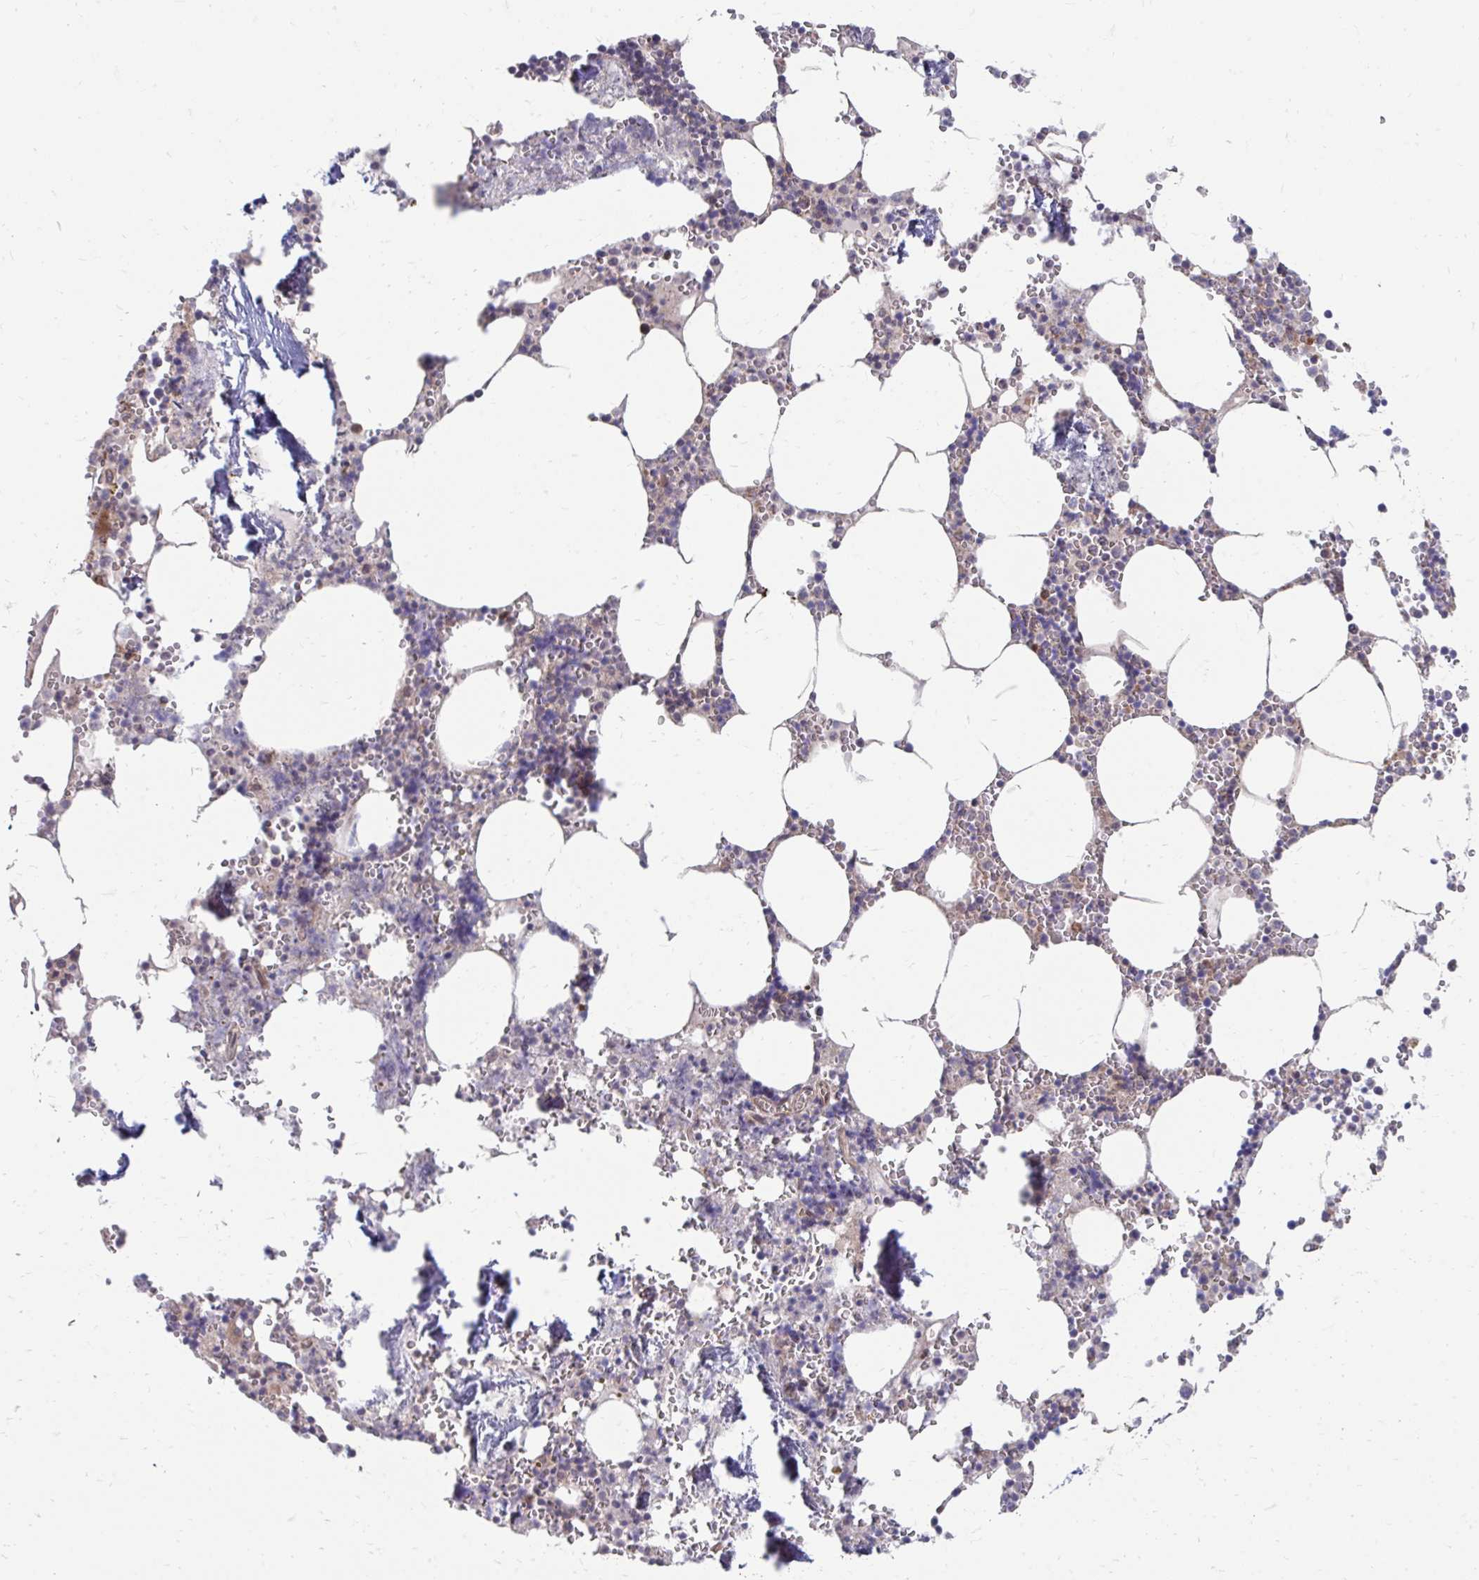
{"staining": {"intensity": "moderate", "quantity": "<25%", "location": "cytoplasmic/membranous"}, "tissue": "bone marrow", "cell_type": "Hematopoietic cells", "image_type": "normal", "snomed": [{"axis": "morphology", "description": "Normal tissue, NOS"}, {"axis": "topography", "description": "Bone marrow"}], "caption": "Immunohistochemical staining of normal bone marrow reveals low levels of moderate cytoplasmic/membranous positivity in approximately <25% of hematopoietic cells.", "gene": "ITPR2", "patient": {"sex": "male", "age": 54}}